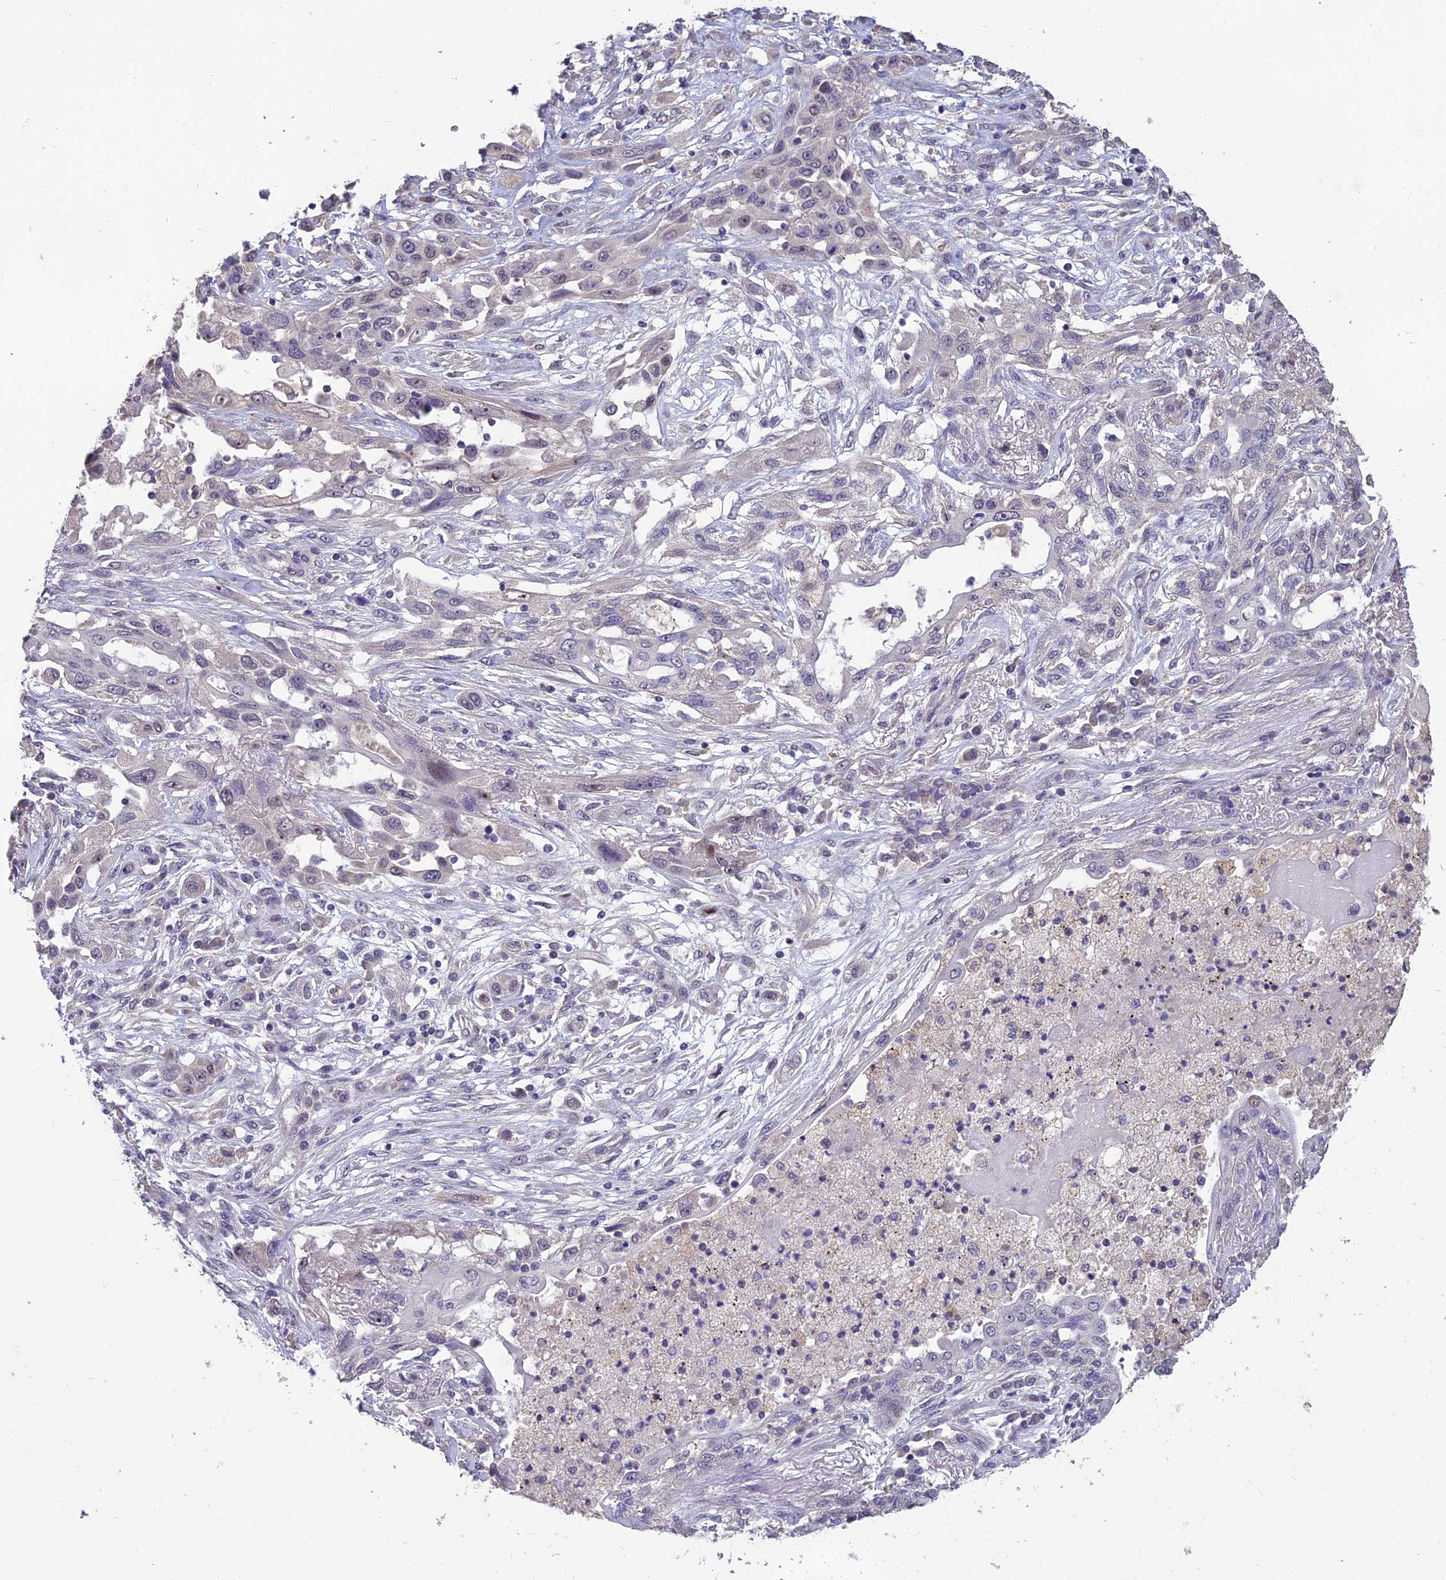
{"staining": {"intensity": "negative", "quantity": "none", "location": "none"}, "tissue": "lung cancer", "cell_type": "Tumor cells", "image_type": "cancer", "snomed": [{"axis": "morphology", "description": "Squamous cell carcinoma, NOS"}, {"axis": "topography", "description": "Lung"}], "caption": "An image of human lung cancer is negative for staining in tumor cells.", "gene": "GRWD1", "patient": {"sex": "female", "age": 70}}